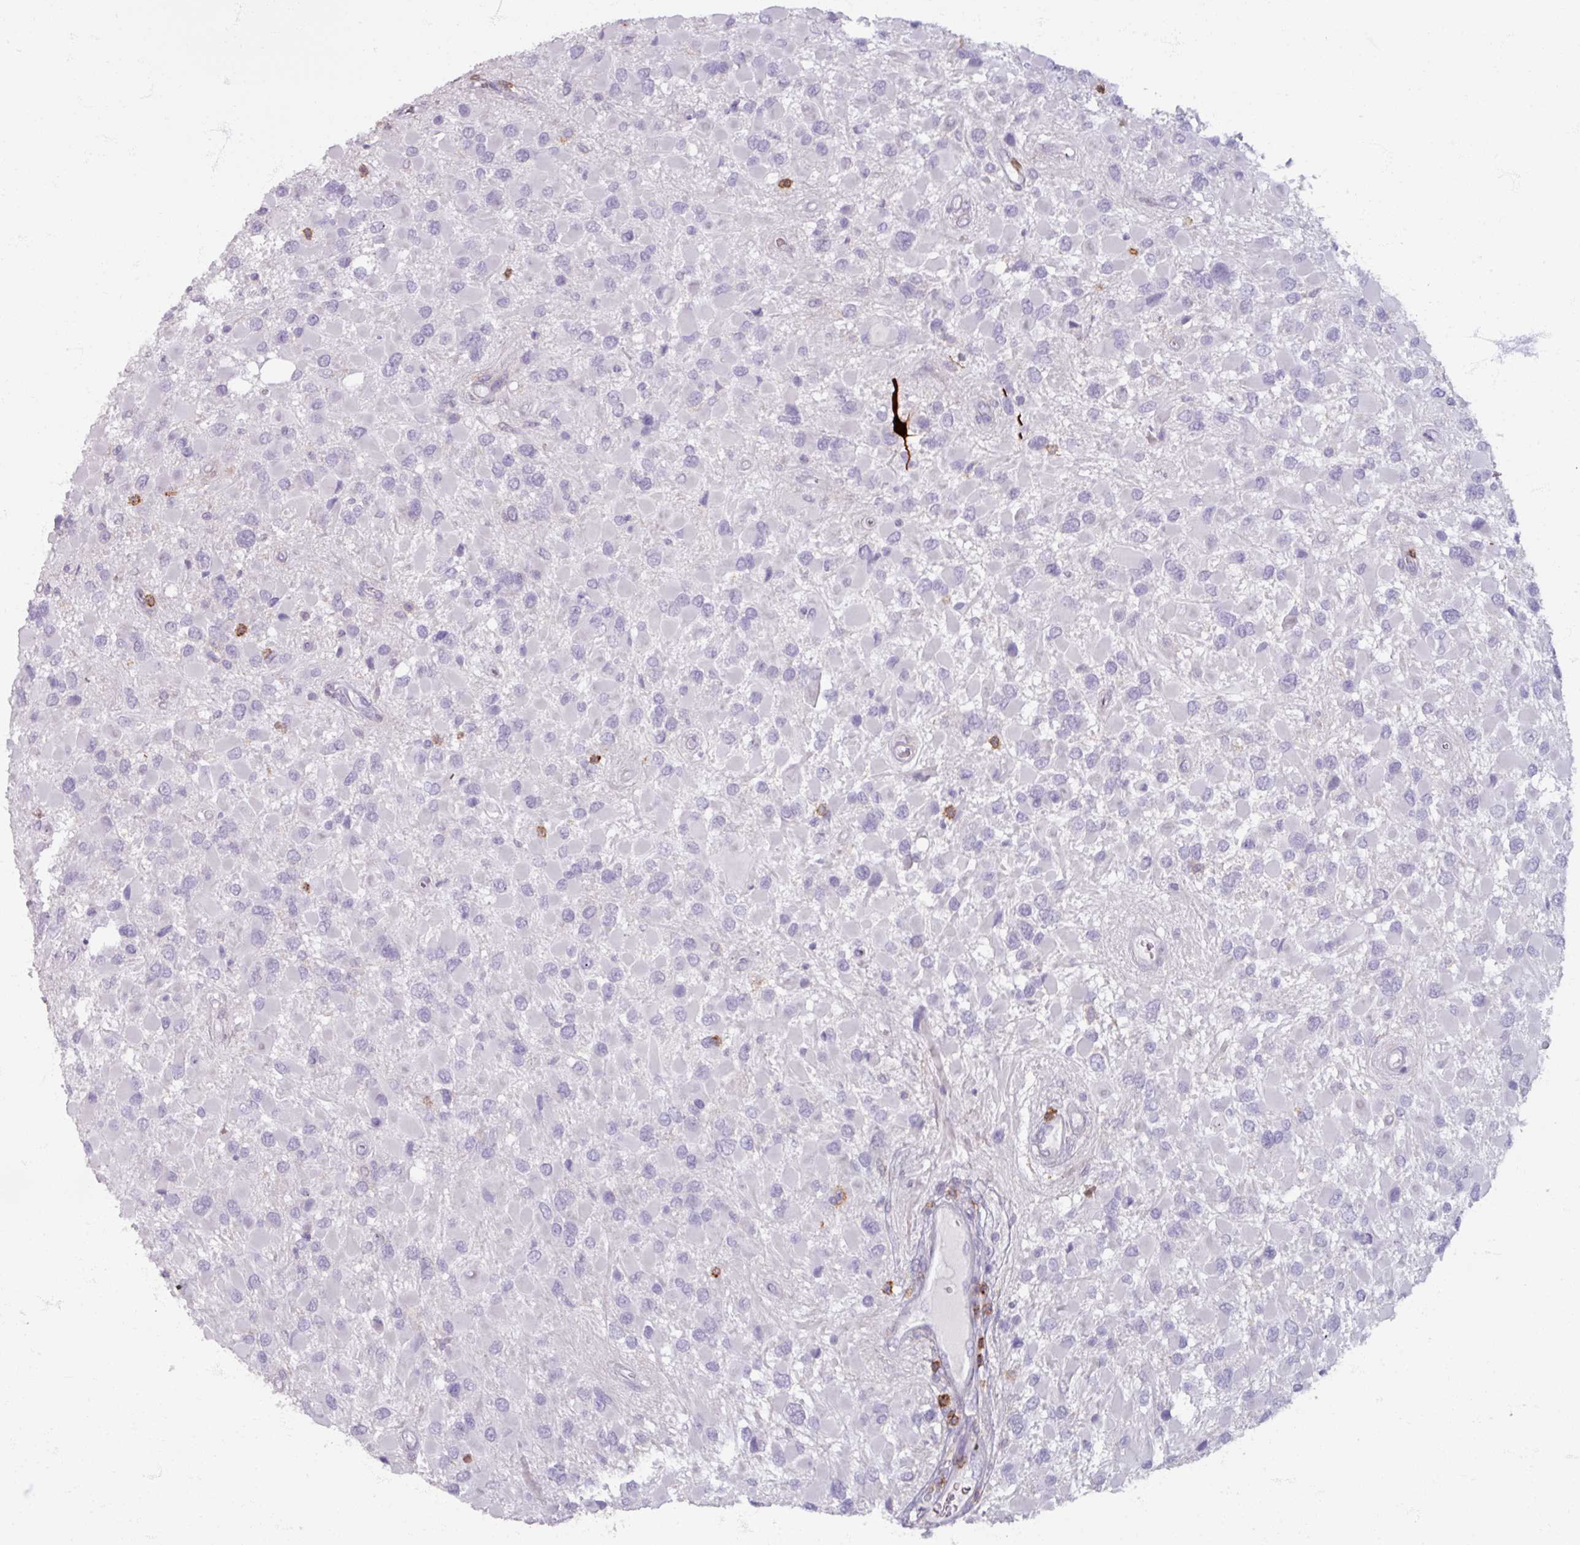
{"staining": {"intensity": "negative", "quantity": "none", "location": "none"}, "tissue": "glioma", "cell_type": "Tumor cells", "image_type": "cancer", "snomed": [{"axis": "morphology", "description": "Glioma, malignant, High grade"}, {"axis": "topography", "description": "Brain"}], "caption": "Photomicrograph shows no protein staining in tumor cells of glioma tissue. The staining was performed using DAB to visualize the protein expression in brown, while the nuclei were stained in blue with hematoxylin (Magnification: 20x).", "gene": "PTPRC", "patient": {"sex": "male", "age": 53}}